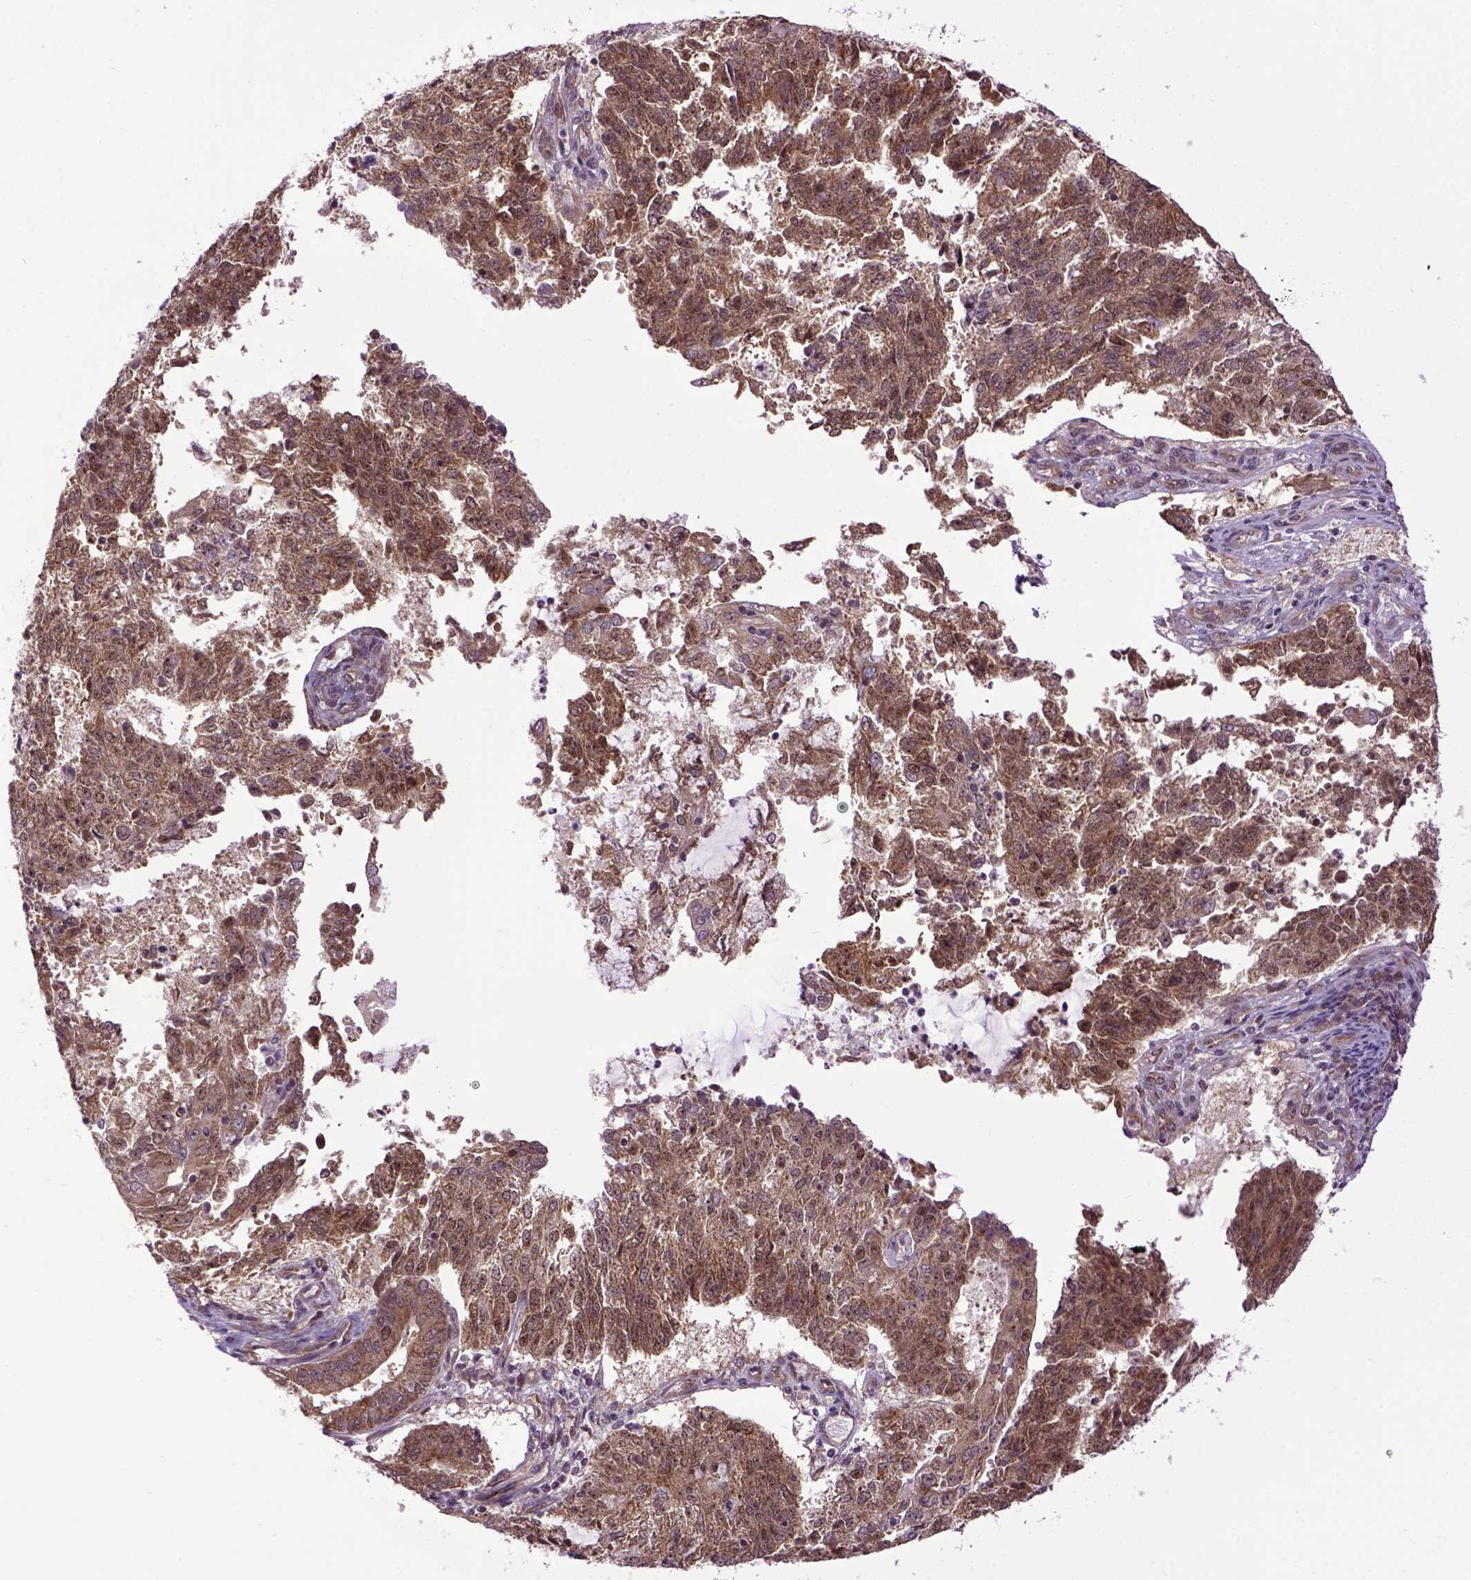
{"staining": {"intensity": "moderate", "quantity": ">75%", "location": "cytoplasmic/membranous,nuclear"}, "tissue": "endometrial cancer", "cell_type": "Tumor cells", "image_type": "cancer", "snomed": [{"axis": "morphology", "description": "Adenocarcinoma, NOS"}, {"axis": "topography", "description": "Endometrium"}], "caption": "A photomicrograph showing moderate cytoplasmic/membranous and nuclear positivity in about >75% of tumor cells in endometrial cancer (adenocarcinoma), as visualized by brown immunohistochemical staining.", "gene": "WDR48", "patient": {"sex": "female", "age": 82}}